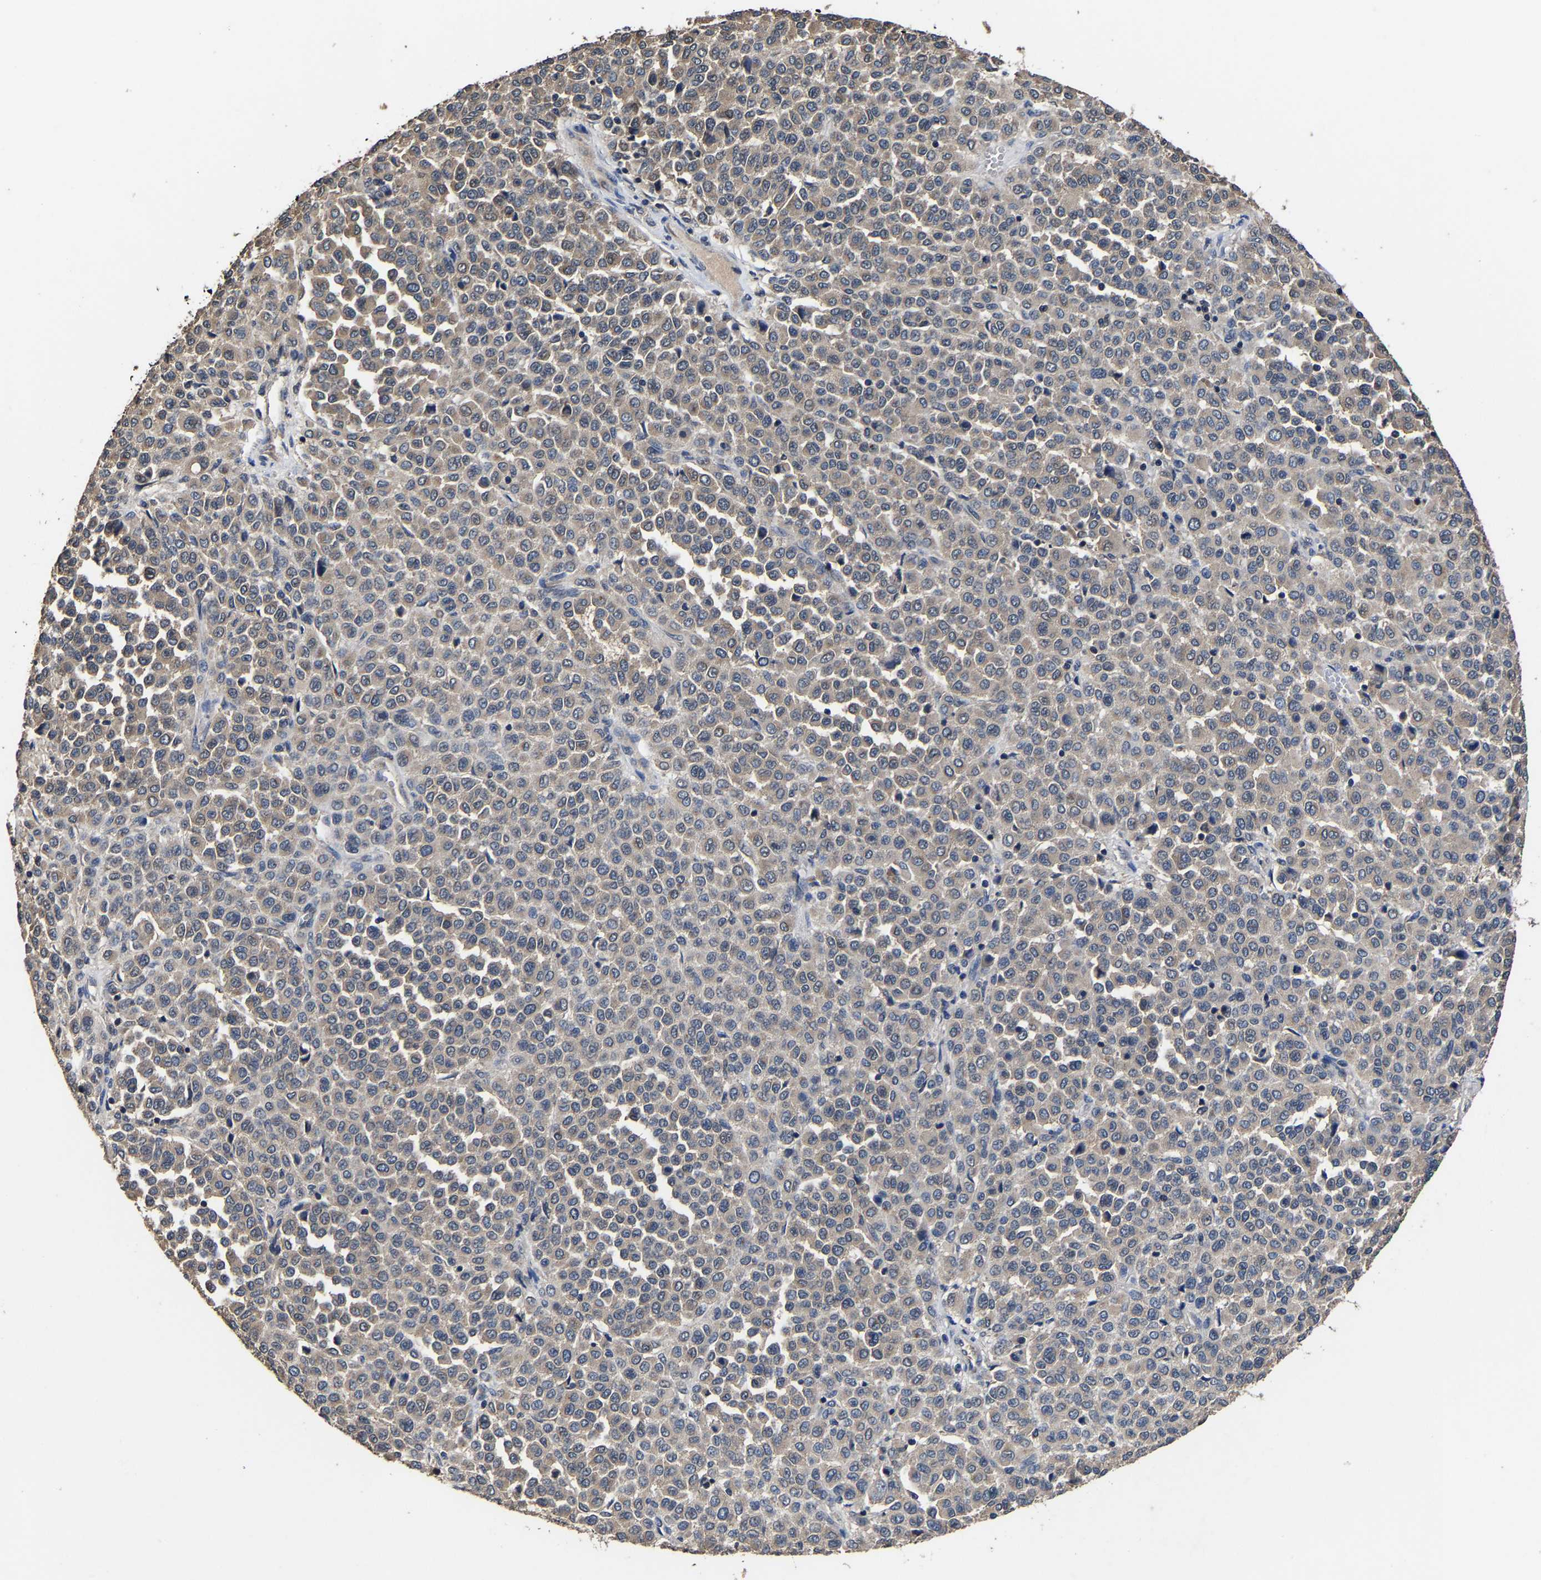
{"staining": {"intensity": "negative", "quantity": "none", "location": "none"}, "tissue": "melanoma", "cell_type": "Tumor cells", "image_type": "cancer", "snomed": [{"axis": "morphology", "description": "Malignant melanoma, Metastatic site"}, {"axis": "topography", "description": "Pancreas"}], "caption": "Human melanoma stained for a protein using IHC demonstrates no positivity in tumor cells.", "gene": "EBAG9", "patient": {"sex": "female", "age": 30}}